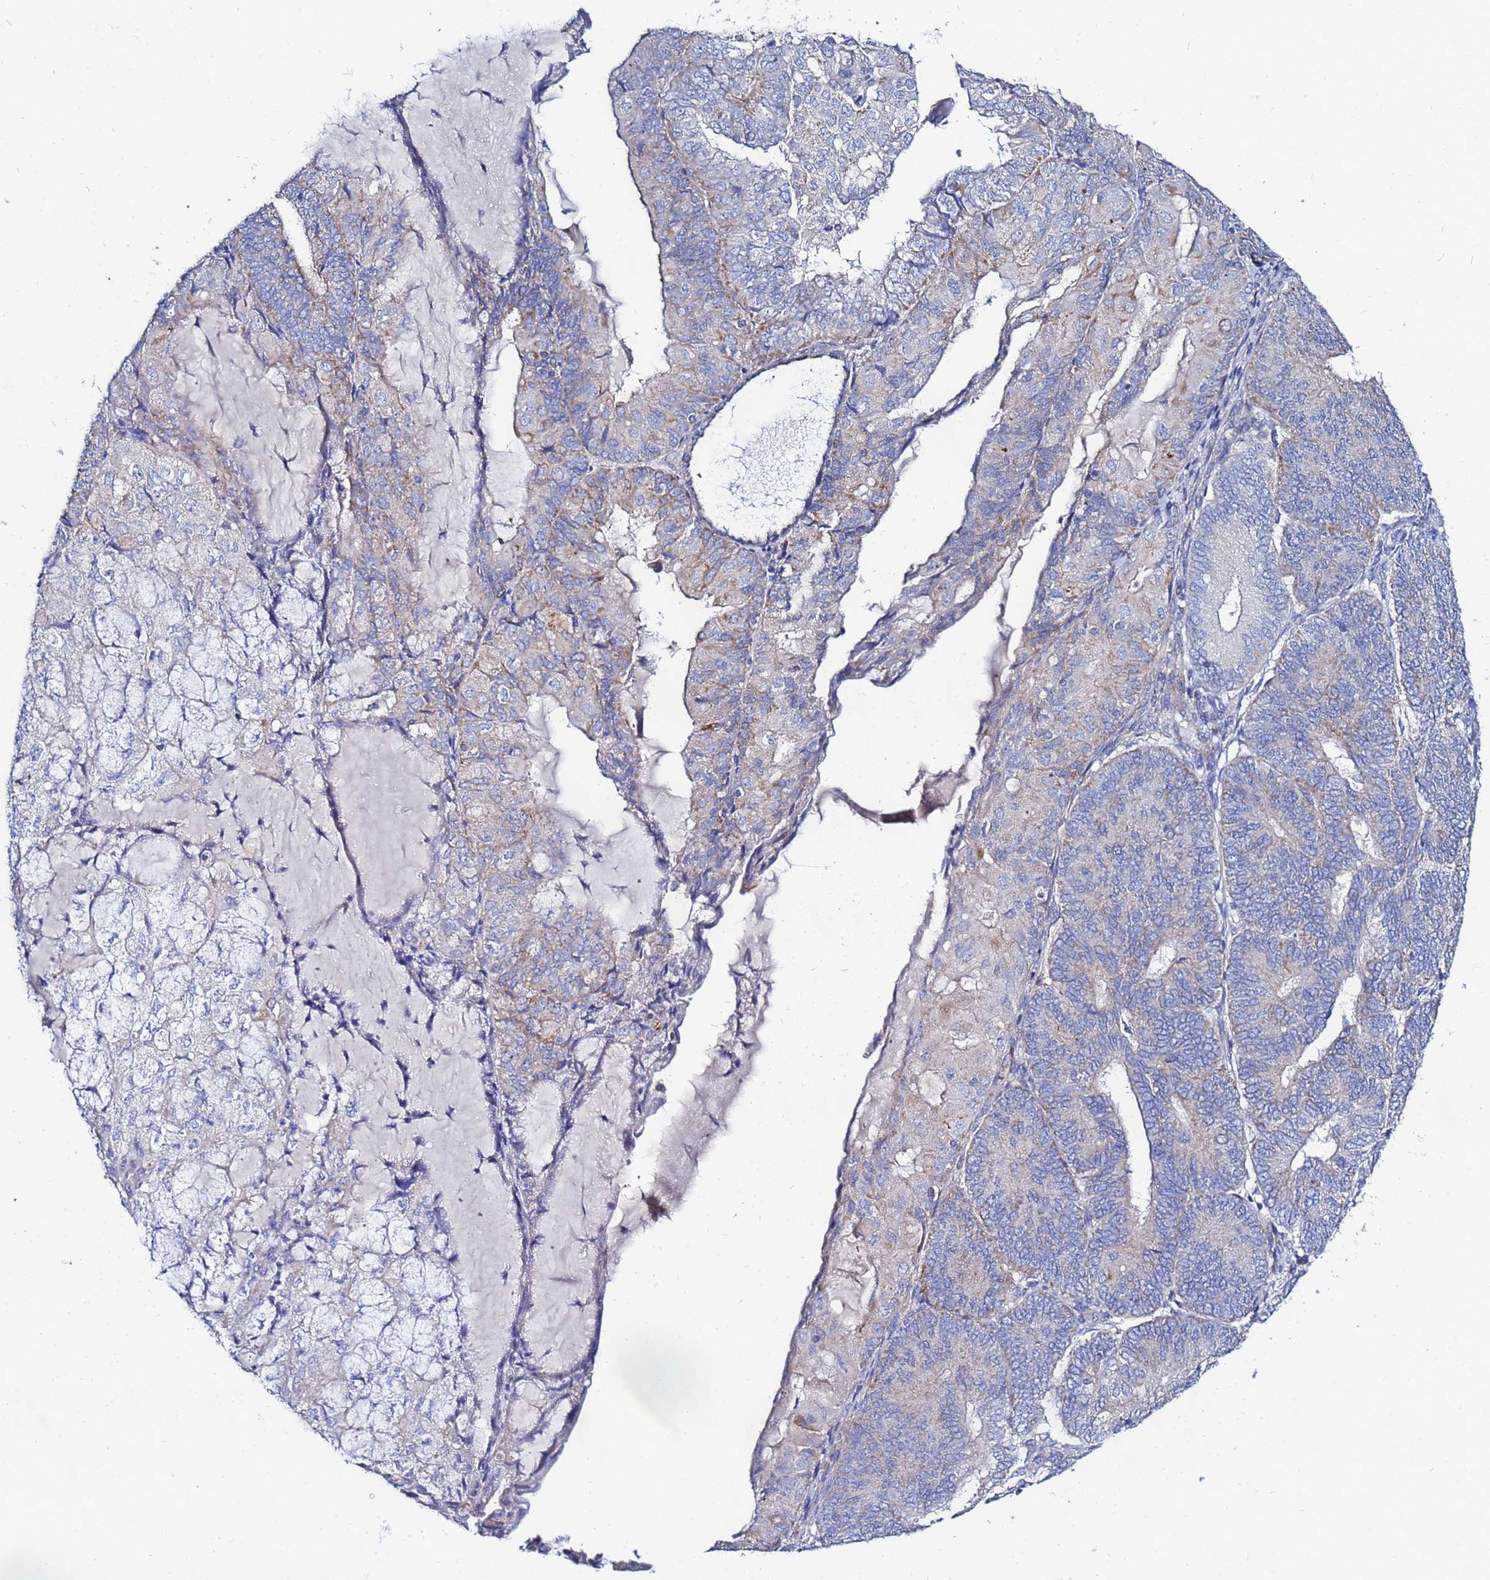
{"staining": {"intensity": "moderate", "quantity": "<25%", "location": "cytoplasmic/membranous"}, "tissue": "endometrial cancer", "cell_type": "Tumor cells", "image_type": "cancer", "snomed": [{"axis": "morphology", "description": "Adenocarcinoma, NOS"}, {"axis": "topography", "description": "Endometrium"}], "caption": "Moderate cytoplasmic/membranous protein staining is appreciated in approximately <25% of tumor cells in endometrial cancer (adenocarcinoma). (DAB = brown stain, brightfield microscopy at high magnification).", "gene": "FAHD2A", "patient": {"sex": "female", "age": 81}}